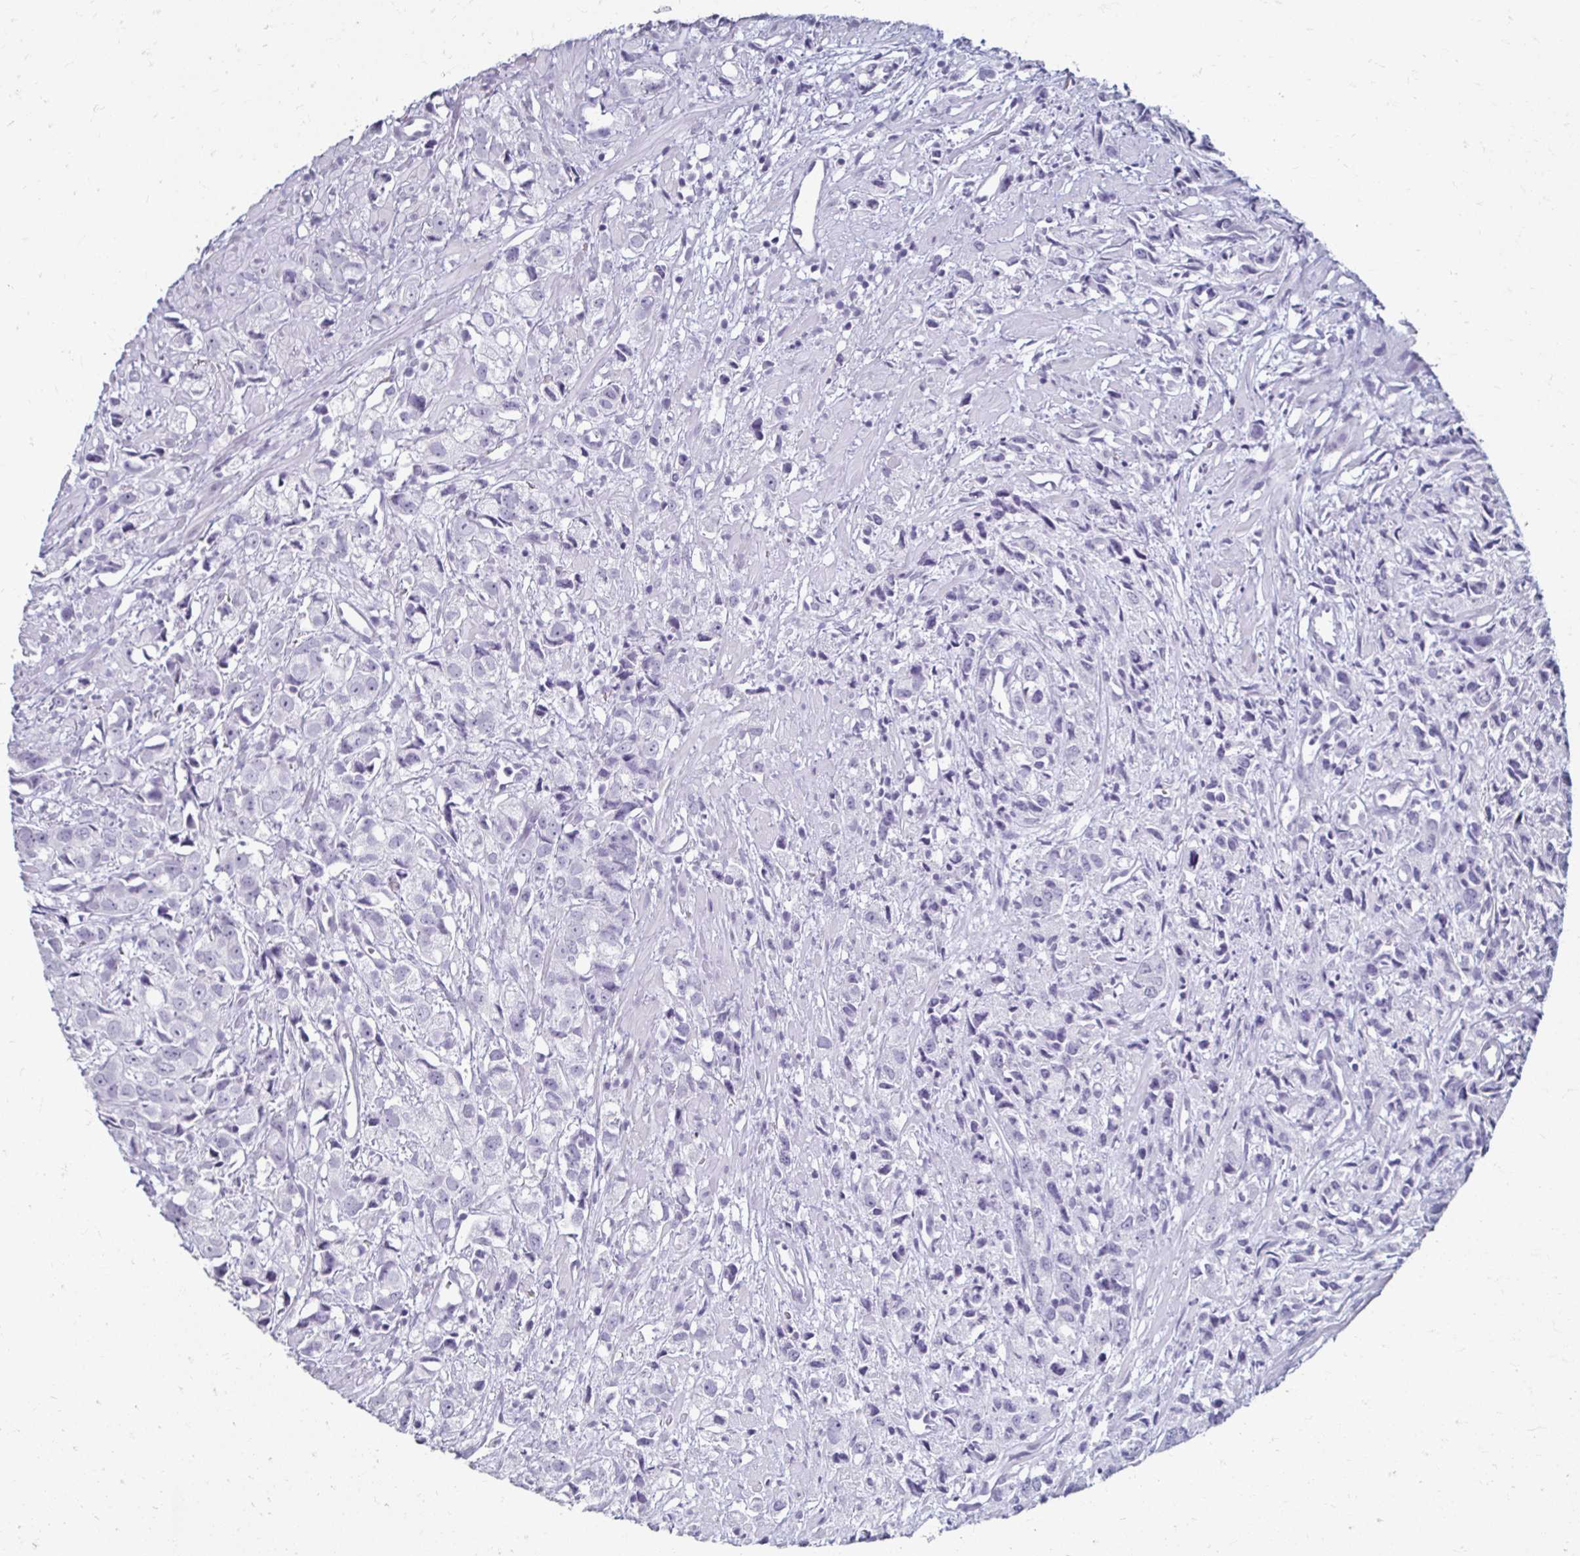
{"staining": {"intensity": "negative", "quantity": "none", "location": "none"}, "tissue": "prostate cancer", "cell_type": "Tumor cells", "image_type": "cancer", "snomed": [{"axis": "morphology", "description": "Adenocarcinoma, High grade"}, {"axis": "topography", "description": "Prostate"}], "caption": "IHC micrograph of neoplastic tissue: prostate cancer (high-grade adenocarcinoma) stained with DAB (3,3'-diaminobenzidine) demonstrates no significant protein positivity in tumor cells.", "gene": "TOMM34", "patient": {"sex": "male", "age": 58}}